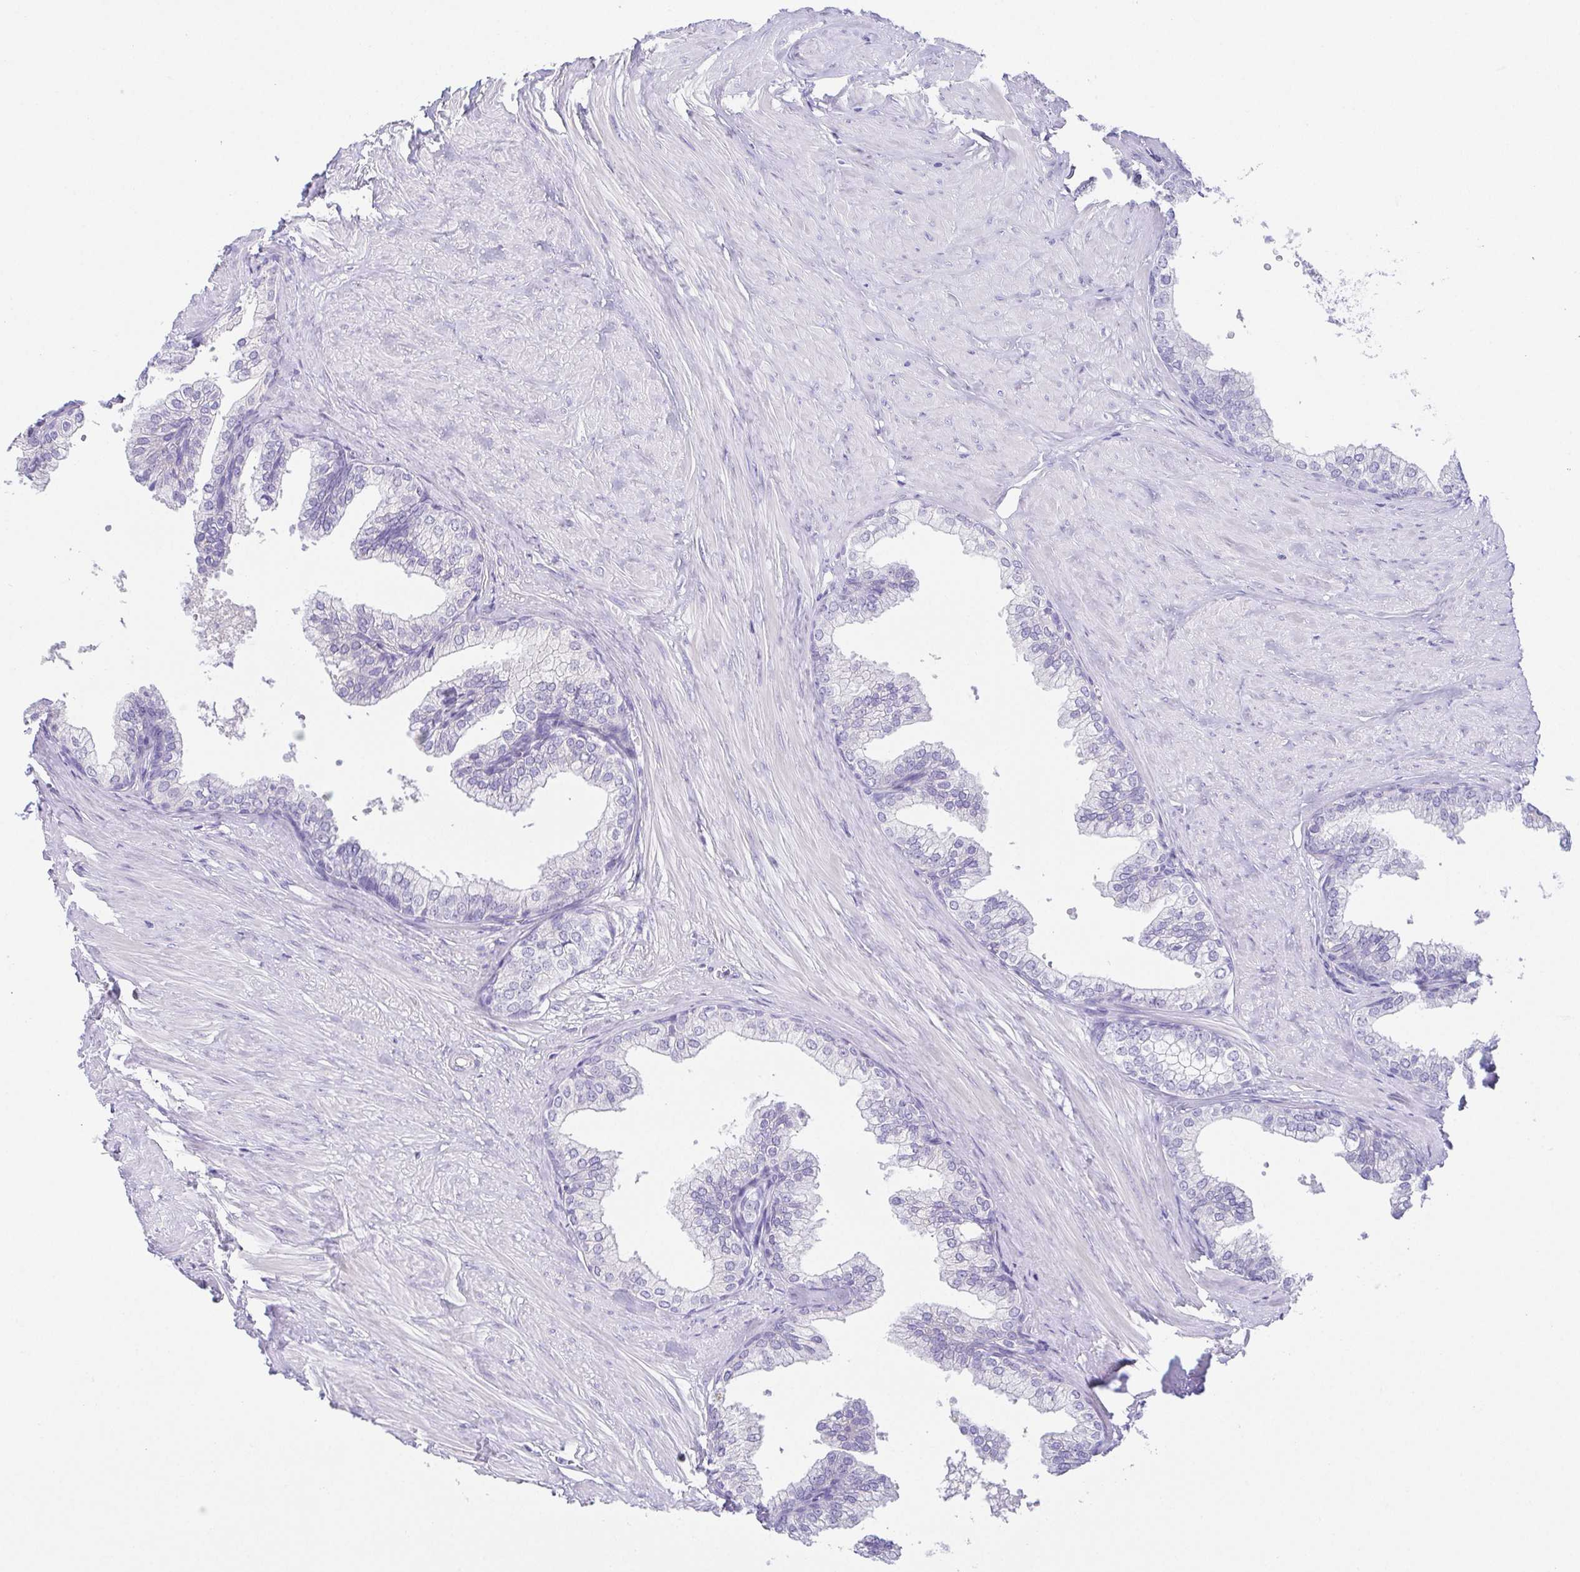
{"staining": {"intensity": "negative", "quantity": "none", "location": "none"}, "tissue": "prostate", "cell_type": "Glandular cells", "image_type": "normal", "snomed": [{"axis": "morphology", "description": "Normal tissue, NOS"}, {"axis": "topography", "description": "Prostate"}, {"axis": "topography", "description": "Peripheral nerve tissue"}], "caption": "Immunohistochemical staining of unremarkable human prostate demonstrates no significant staining in glandular cells. The staining was performed using DAB (3,3'-diaminobenzidine) to visualize the protein expression in brown, while the nuclei were stained in blue with hematoxylin (Magnification: 20x).", "gene": "HAPLN2", "patient": {"sex": "male", "age": 55}}